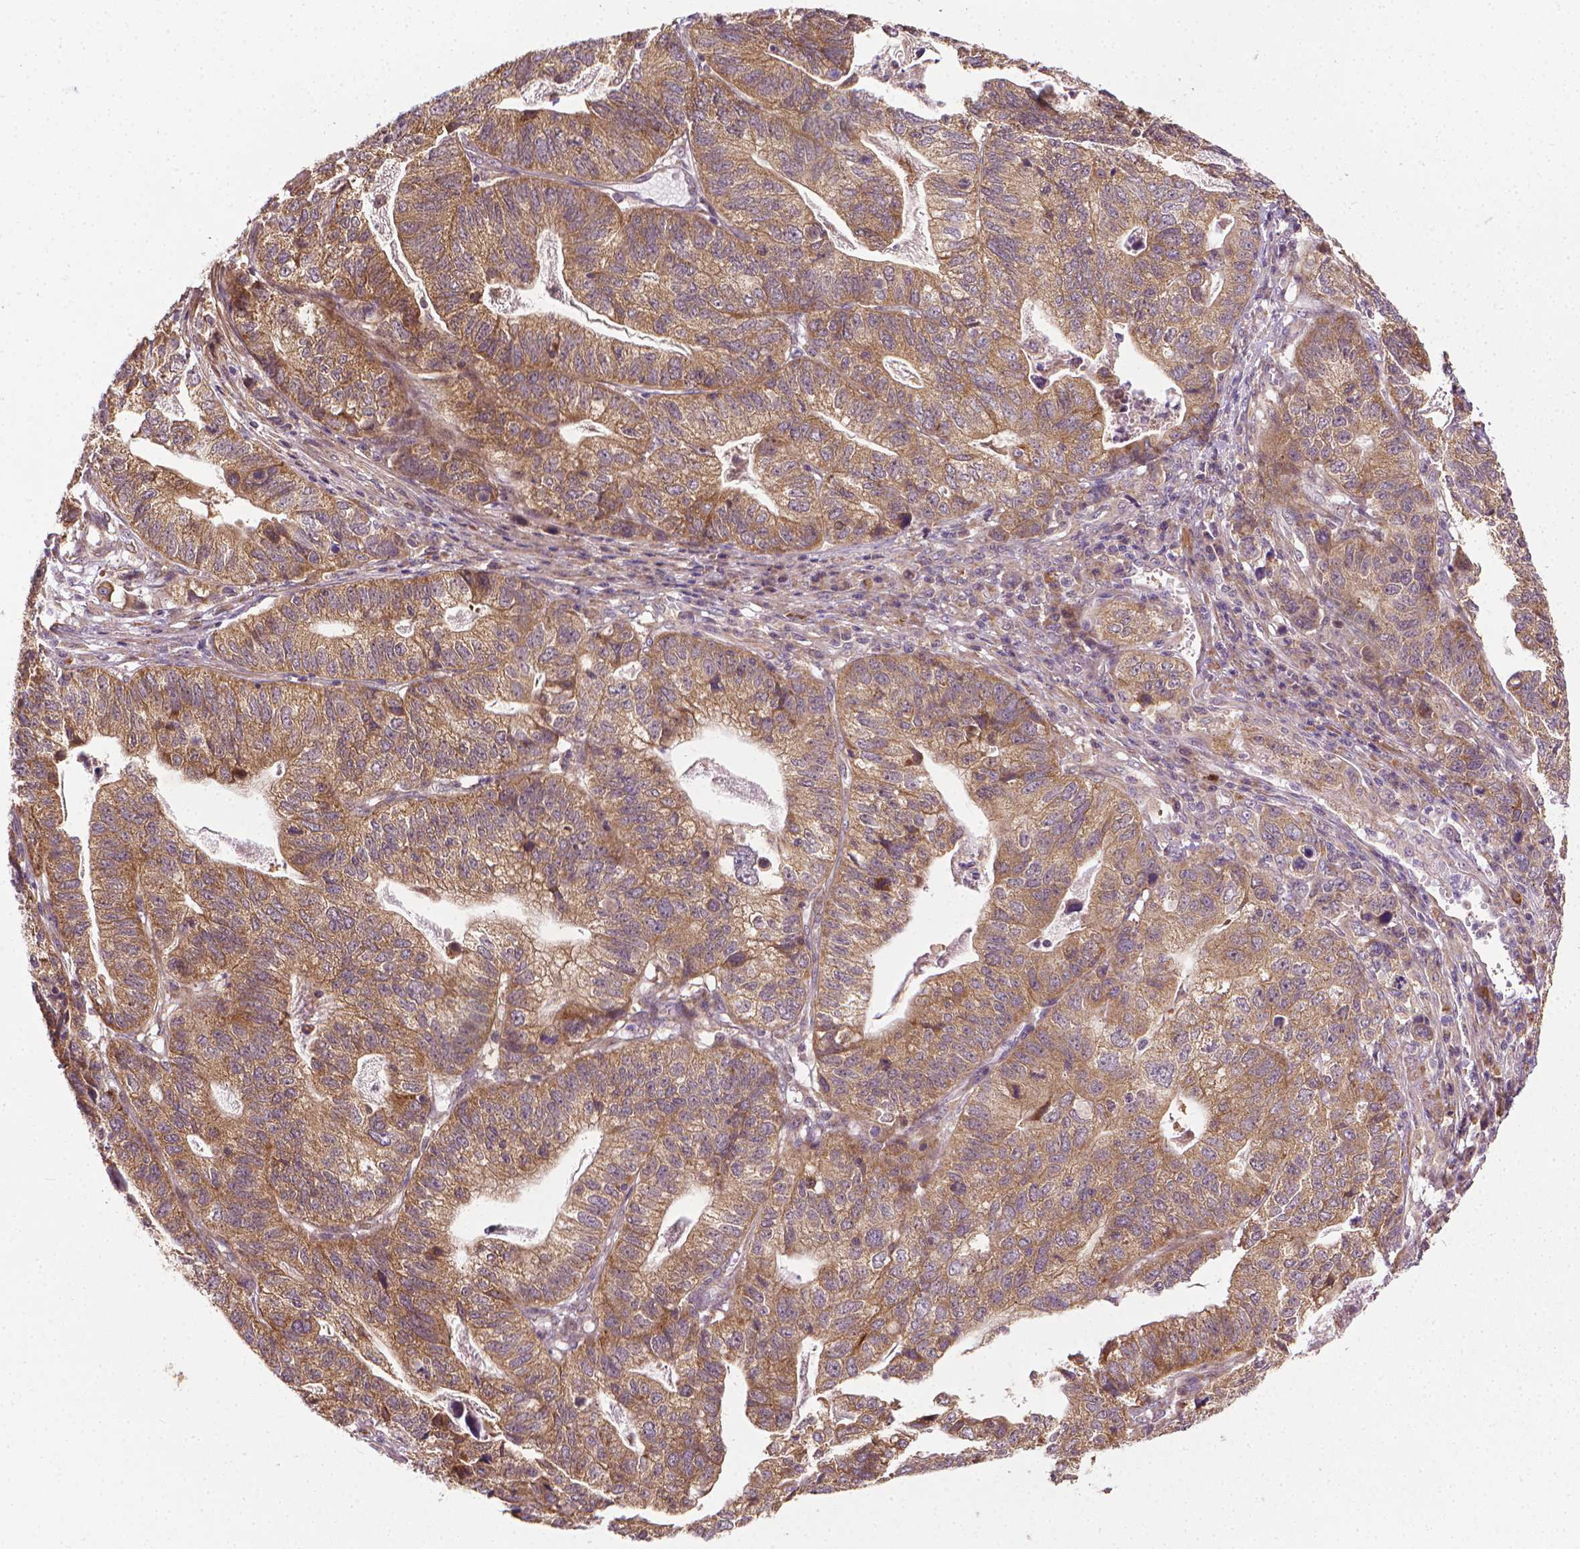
{"staining": {"intensity": "moderate", "quantity": ">75%", "location": "cytoplasmic/membranous"}, "tissue": "stomach cancer", "cell_type": "Tumor cells", "image_type": "cancer", "snomed": [{"axis": "morphology", "description": "Adenocarcinoma, NOS"}, {"axis": "topography", "description": "Stomach, upper"}], "caption": "Immunohistochemical staining of human stomach cancer (adenocarcinoma) shows medium levels of moderate cytoplasmic/membranous expression in about >75% of tumor cells. The staining was performed using DAB to visualize the protein expression in brown, while the nuclei were stained in blue with hematoxylin (Magnification: 20x).", "gene": "PRAG1", "patient": {"sex": "female", "age": 67}}